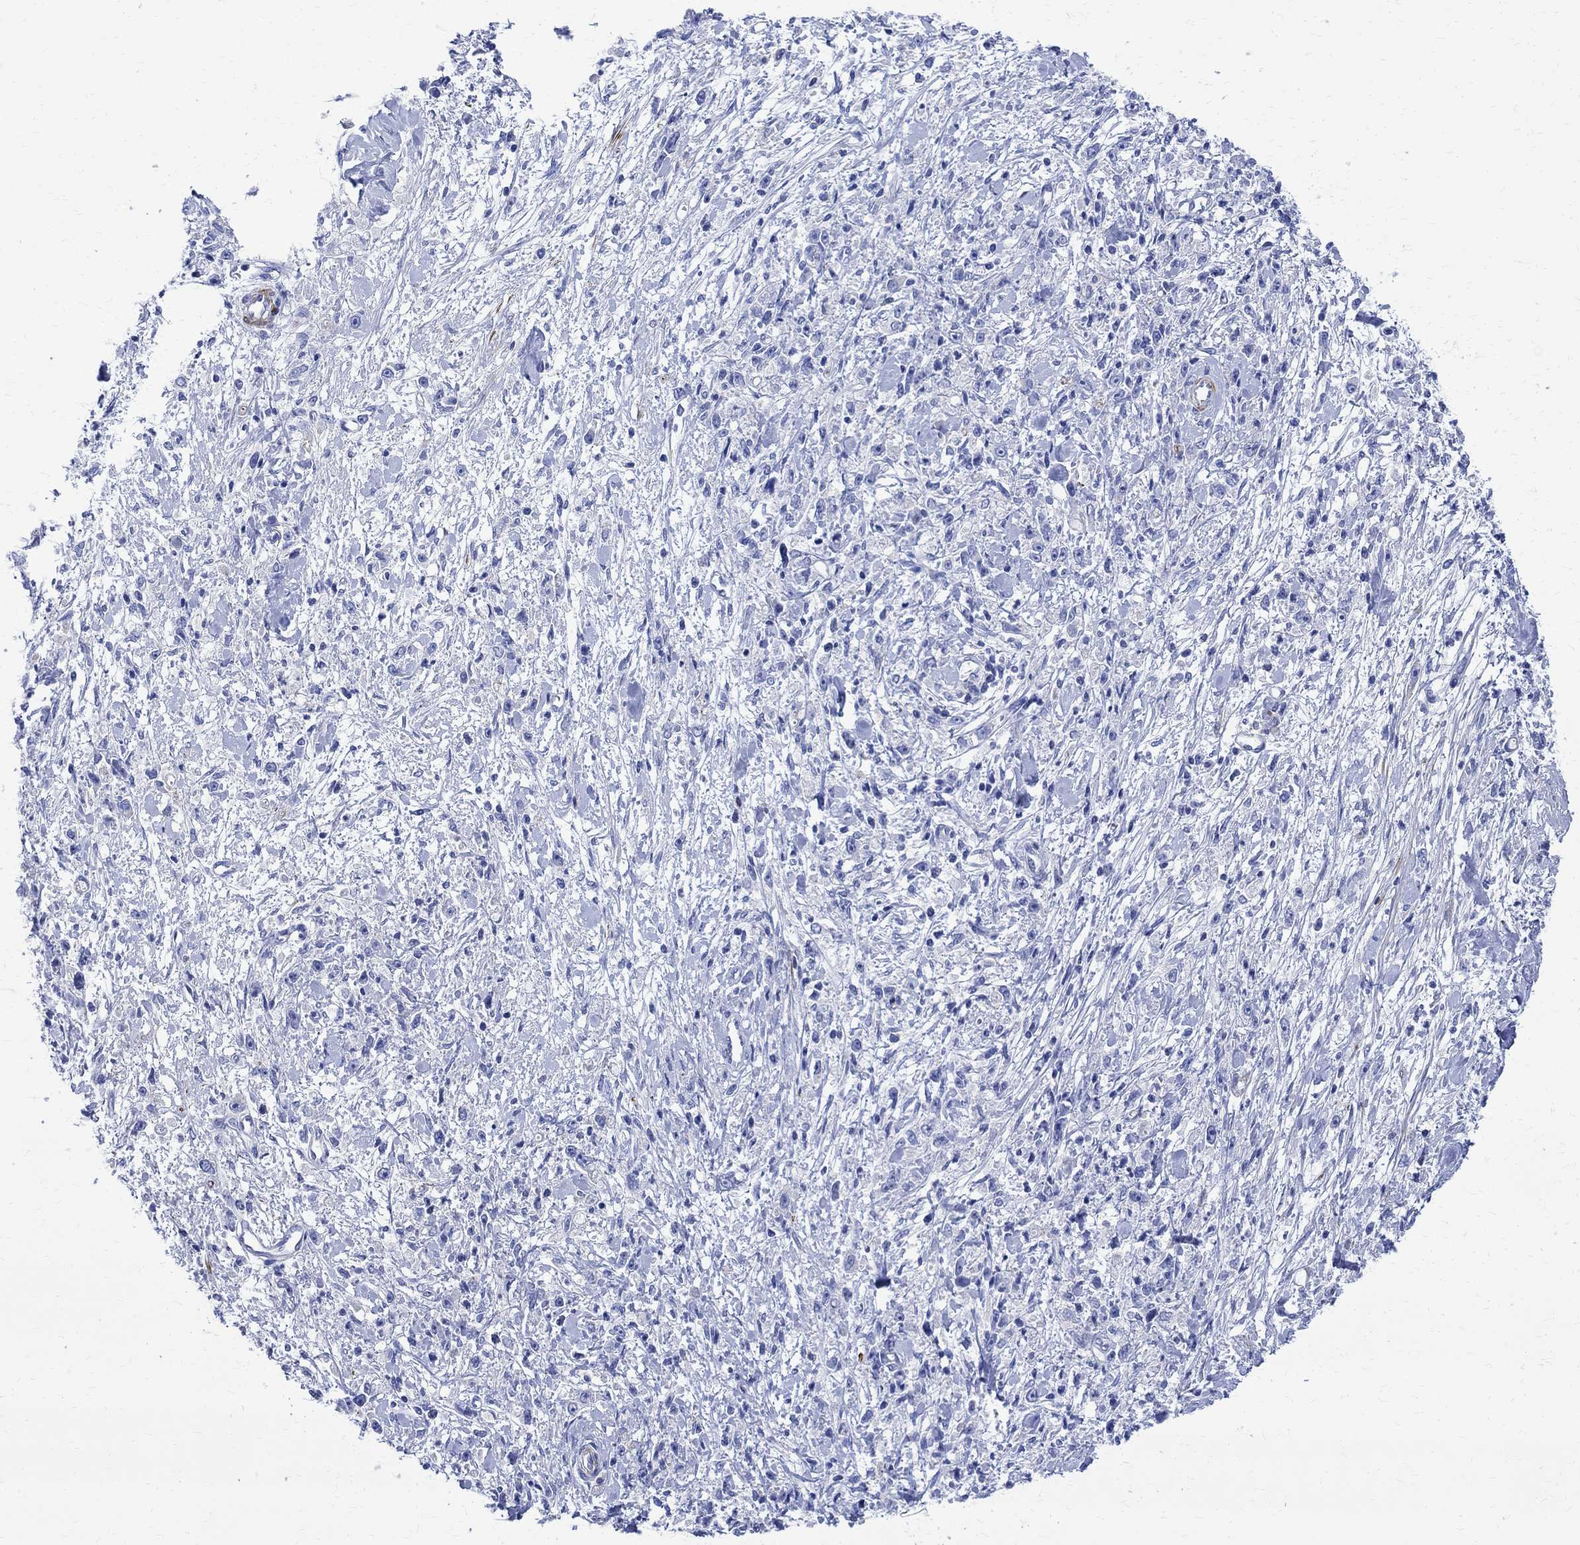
{"staining": {"intensity": "negative", "quantity": "none", "location": "none"}, "tissue": "stomach cancer", "cell_type": "Tumor cells", "image_type": "cancer", "snomed": [{"axis": "morphology", "description": "Adenocarcinoma, NOS"}, {"axis": "topography", "description": "Stomach"}], "caption": "Stomach adenocarcinoma stained for a protein using immunohistochemistry (IHC) reveals no positivity tumor cells.", "gene": "PARVB", "patient": {"sex": "female", "age": 59}}